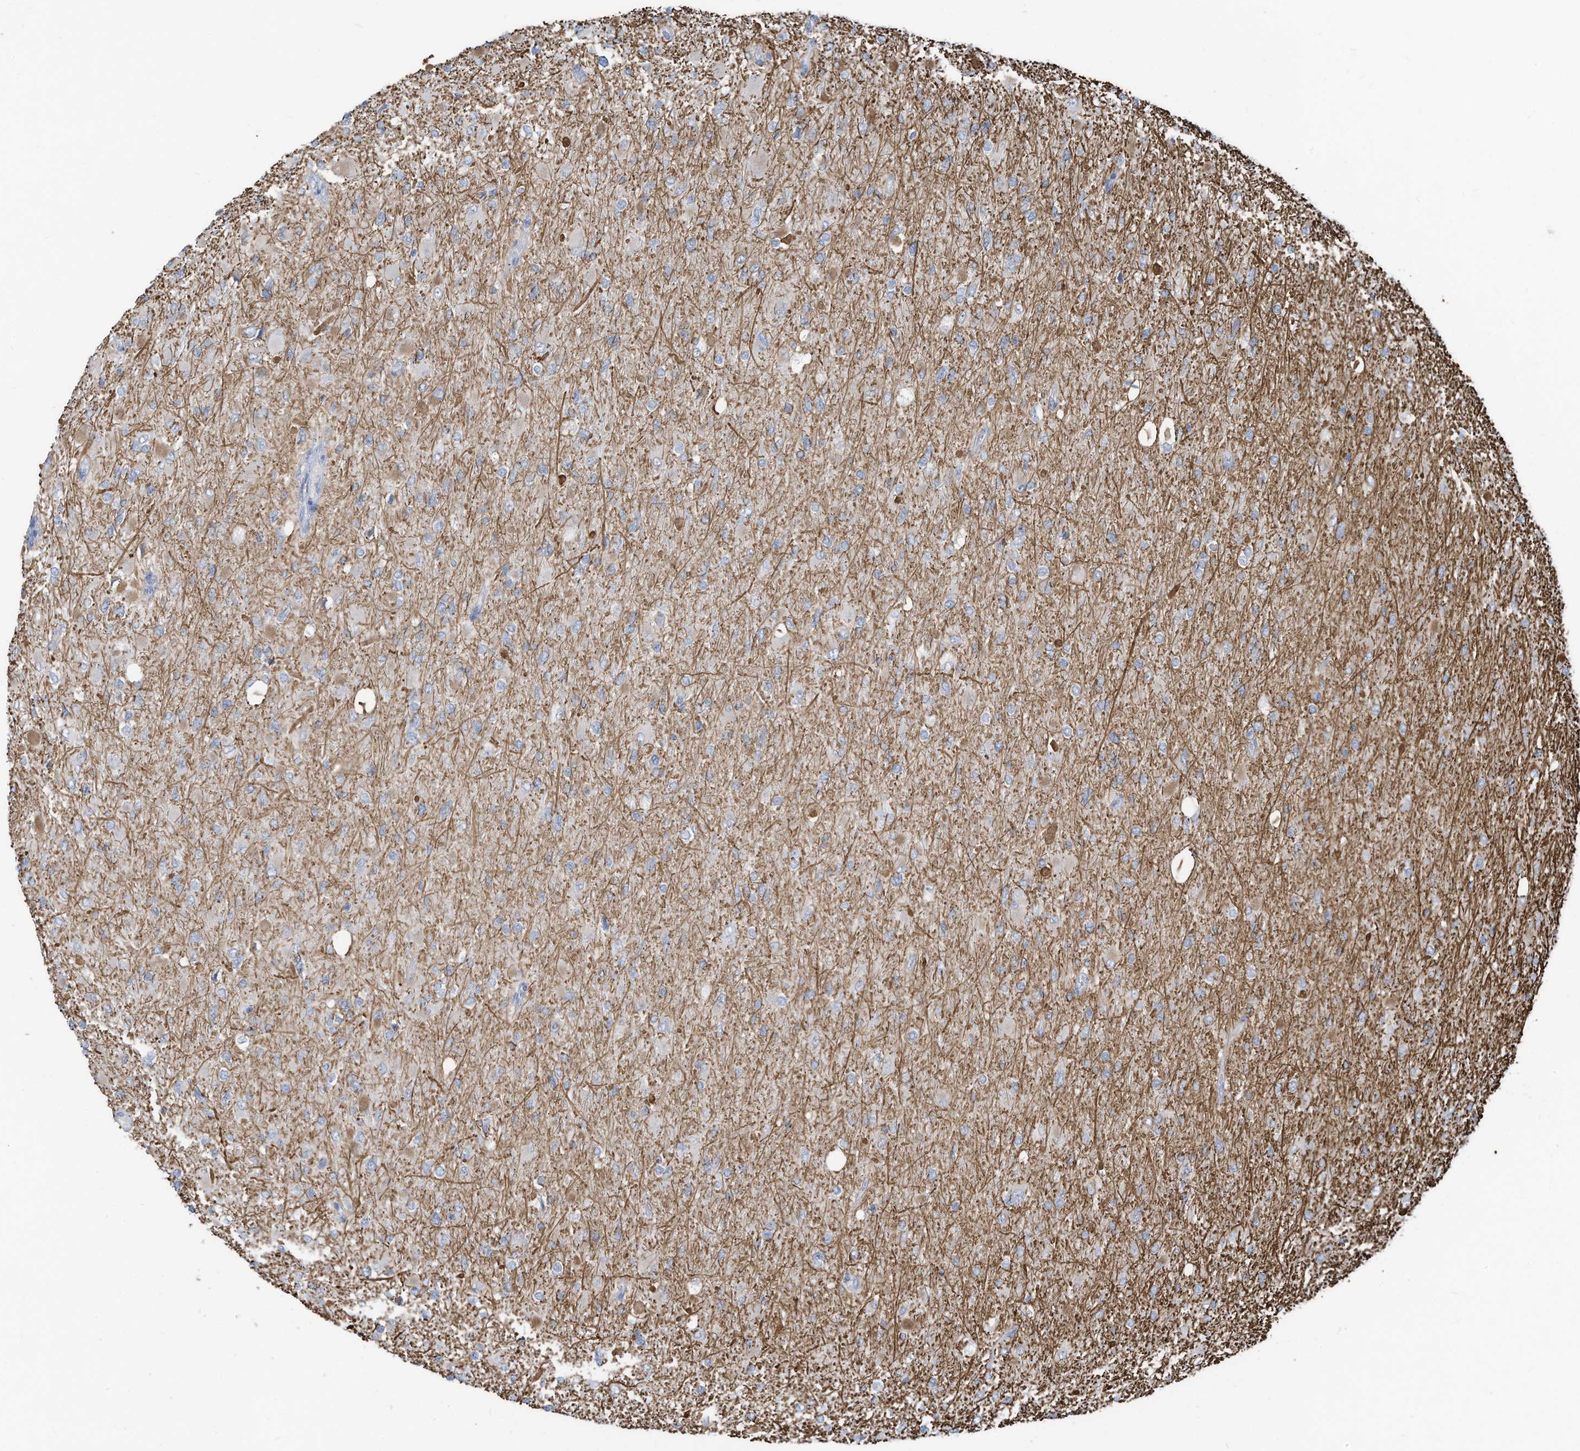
{"staining": {"intensity": "negative", "quantity": "none", "location": "none"}, "tissue": "glioma", "cell_type": "Tumor cells", "image_type": "cancer", "snomed": [{"axis": "morphology", "description": "Glioma, malignant, High grade"}, {"axis": "topography", "description": "Cerebral cortex"}], "caption": "This is an IHC histopathology image of human glioma. There is no positivity in tumor cells.", "gene": "SLC1A5", "patient": {"sex": "female", "age": 36}}